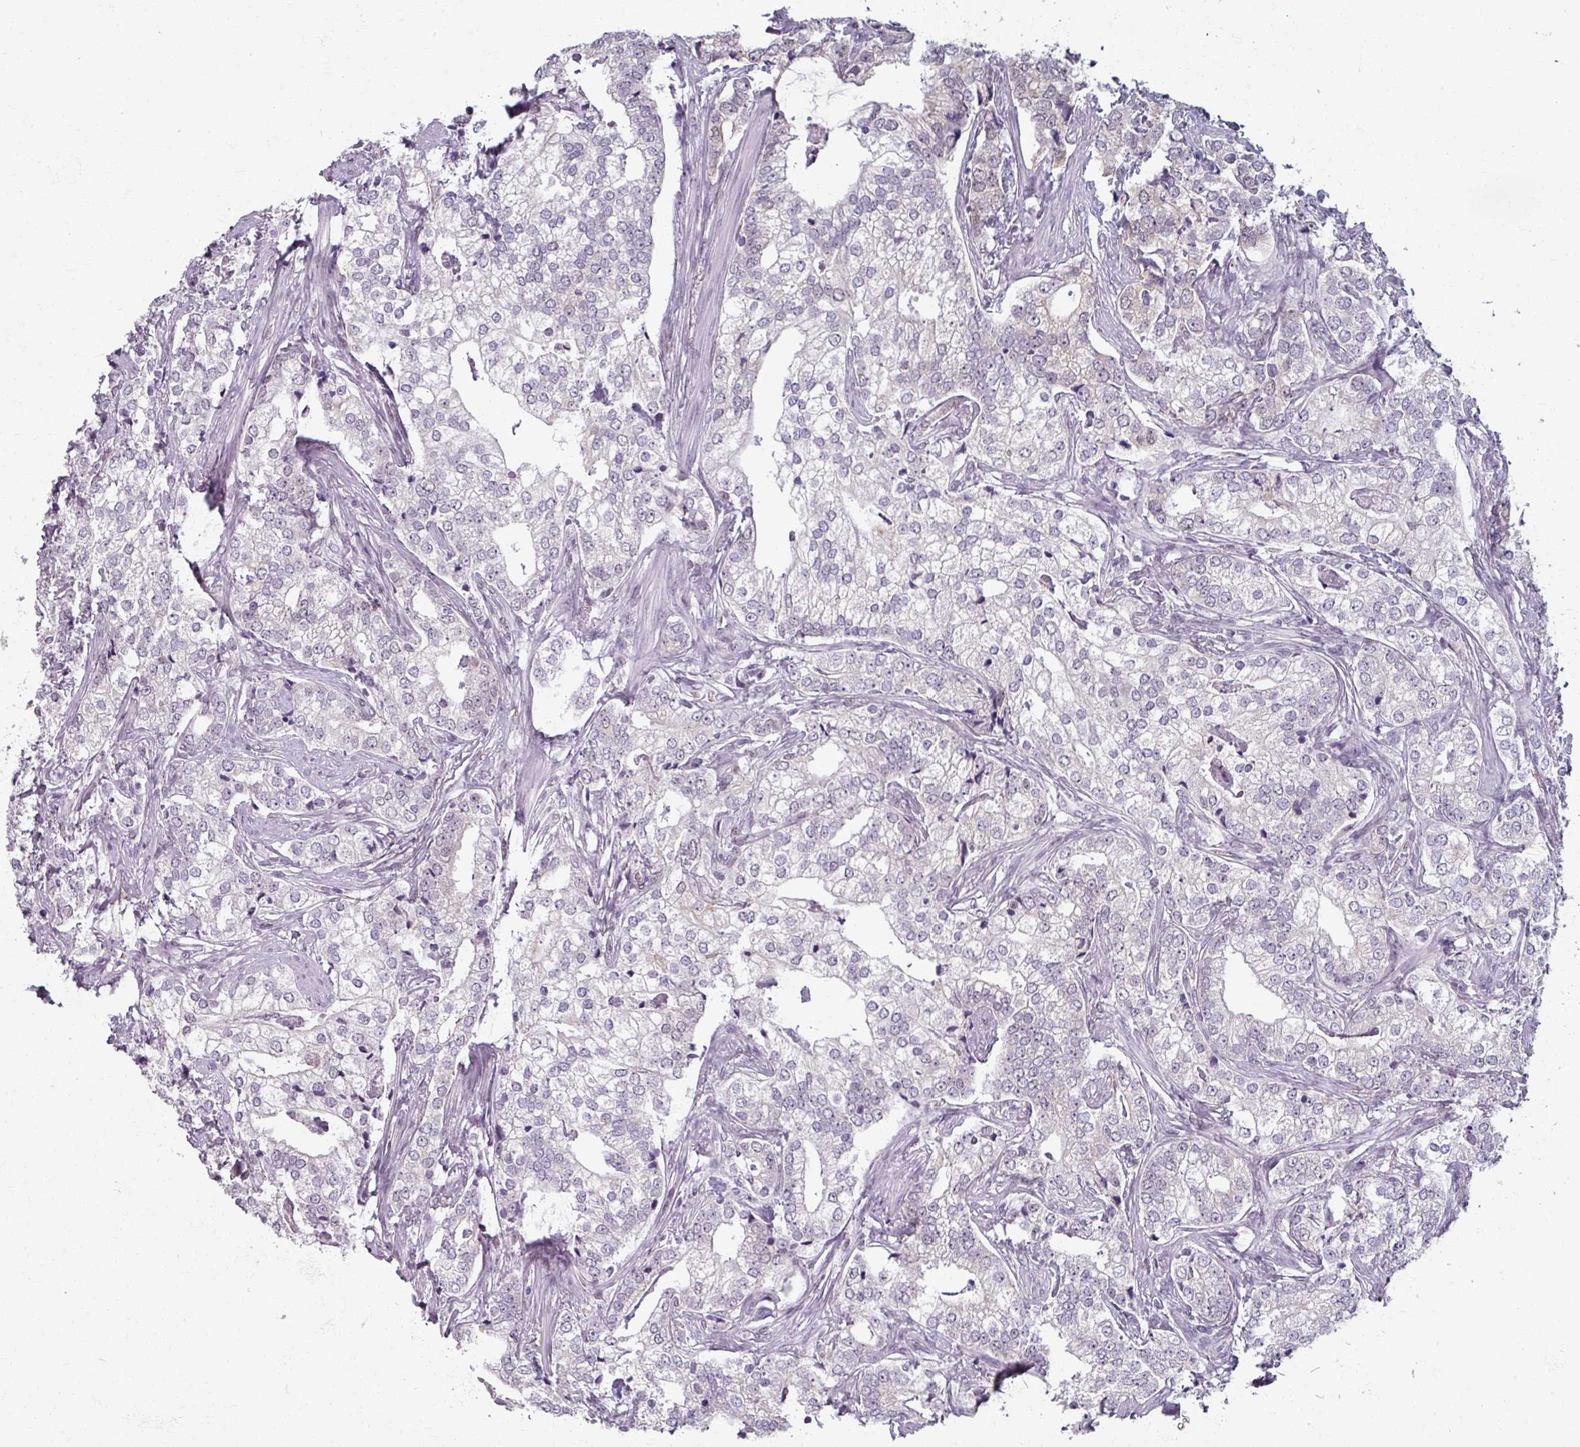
{"staining": {"intensity": "negative", "quantity": "none", "location": "none"}, "tissue": "prostate cancer", "cell_type": "Tumor cells", "image_type": "cancer", "snomed": [{"axis": "morphology", "description": "Adenocarcinoma, High grade"}, {"axis": "topography", "description": "Prostate"}], "caption": "This is a micrograph of immunohistochemistry (IHC) staining of prostate high-grade adenocarcinoma, which shows no expression in tumor cells.", "gene": "RIPOR3", "patient": {"sex": "male", "age": 69}}